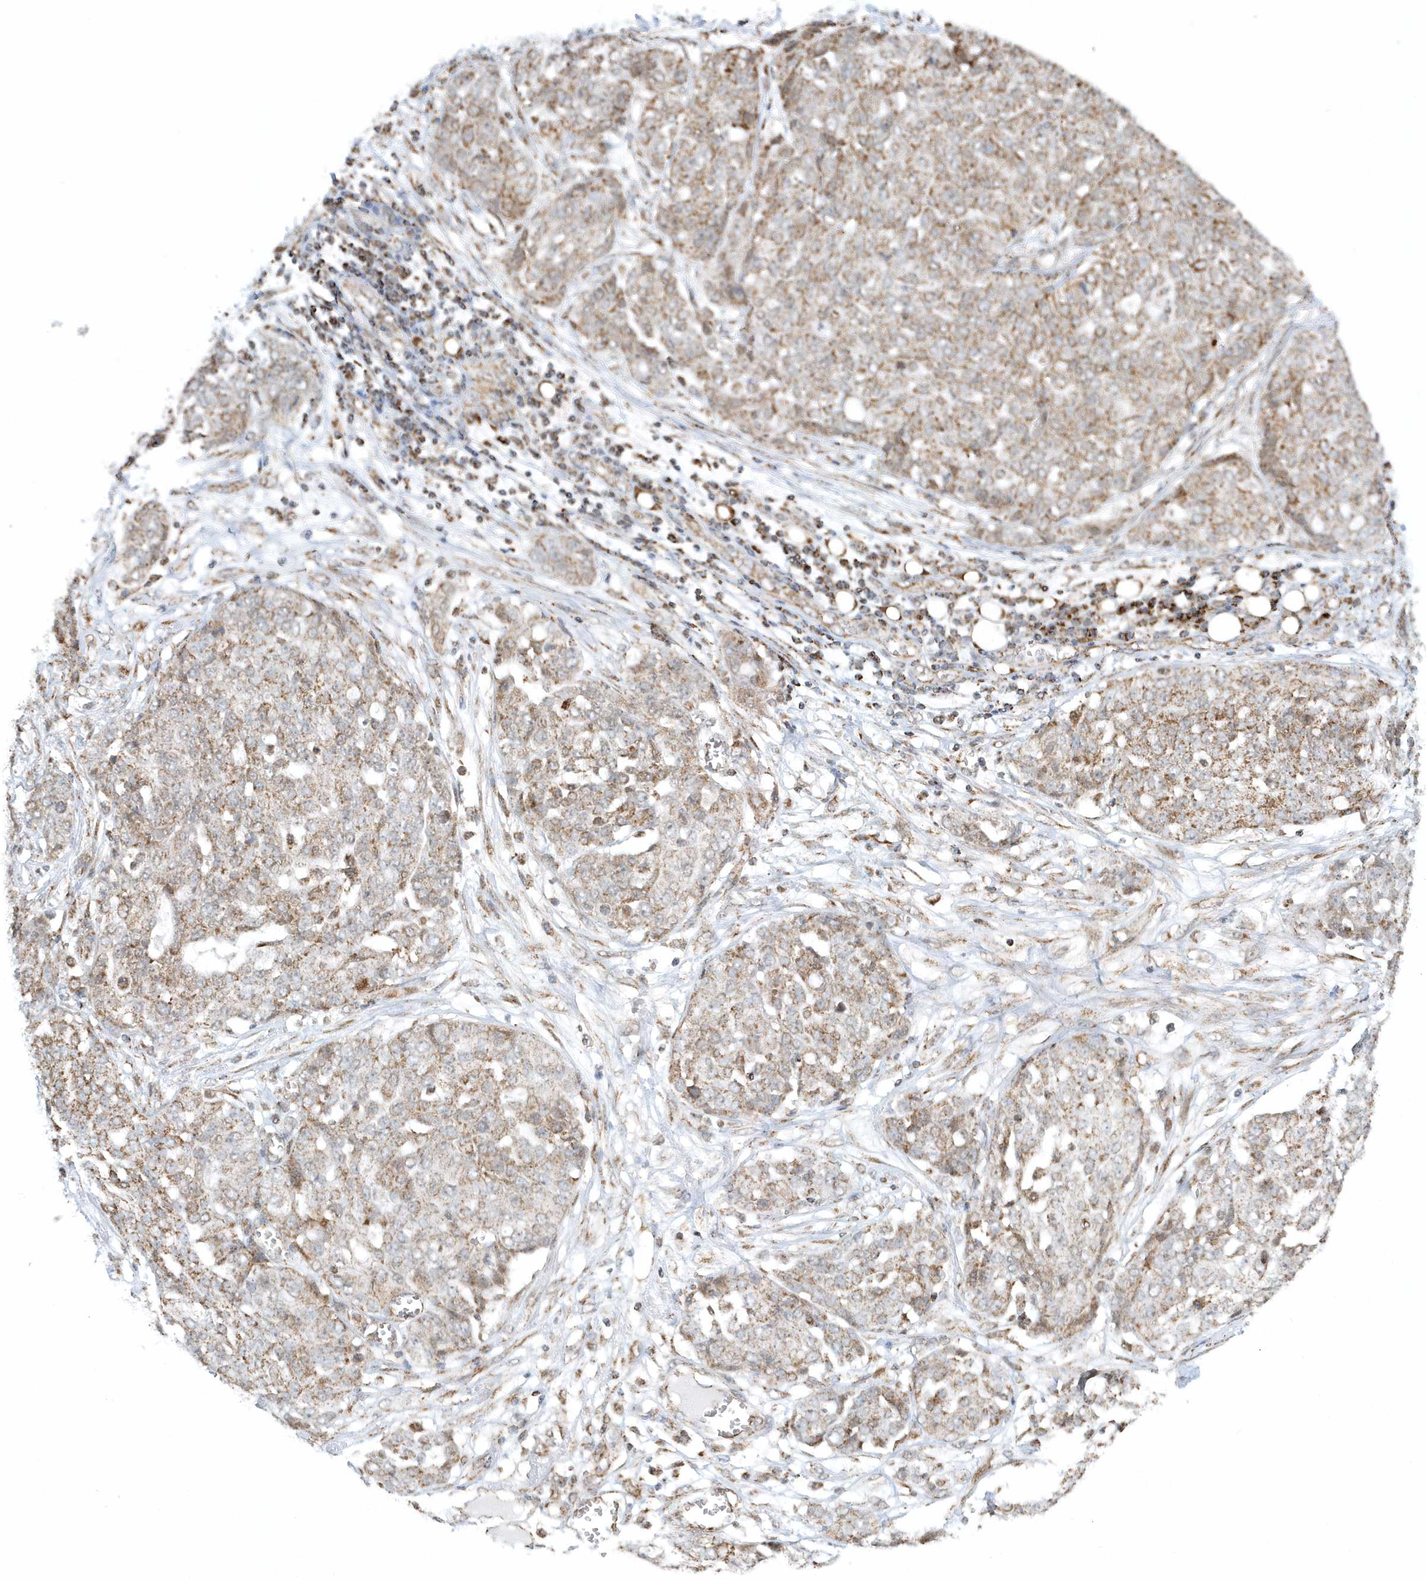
{"staining": {"intensity": "moderate", "quantity": "25%-75%", "location": "cytoplasmic/membranous"}, "tissue": "ovarian cancer", "cell_type": "Tumor cells", "image_type": "cancer", "snomed": [{"axis": "morphology", "description": "Cystadenocarcinoma, serous, NOS"}, {"axis": "topography", "description": "Soft tissue"}, {"axis": "topography", "description": "Ovary"}], "caption": "Protein expression analysis of serous cystadenocarcinoma (ovarian) displays moderate cytoplasmic/membranous staining in about 25%-75% of tumor cells.", "gene": "PSMD6", "patient": {"sex": "female", "age": 57}}